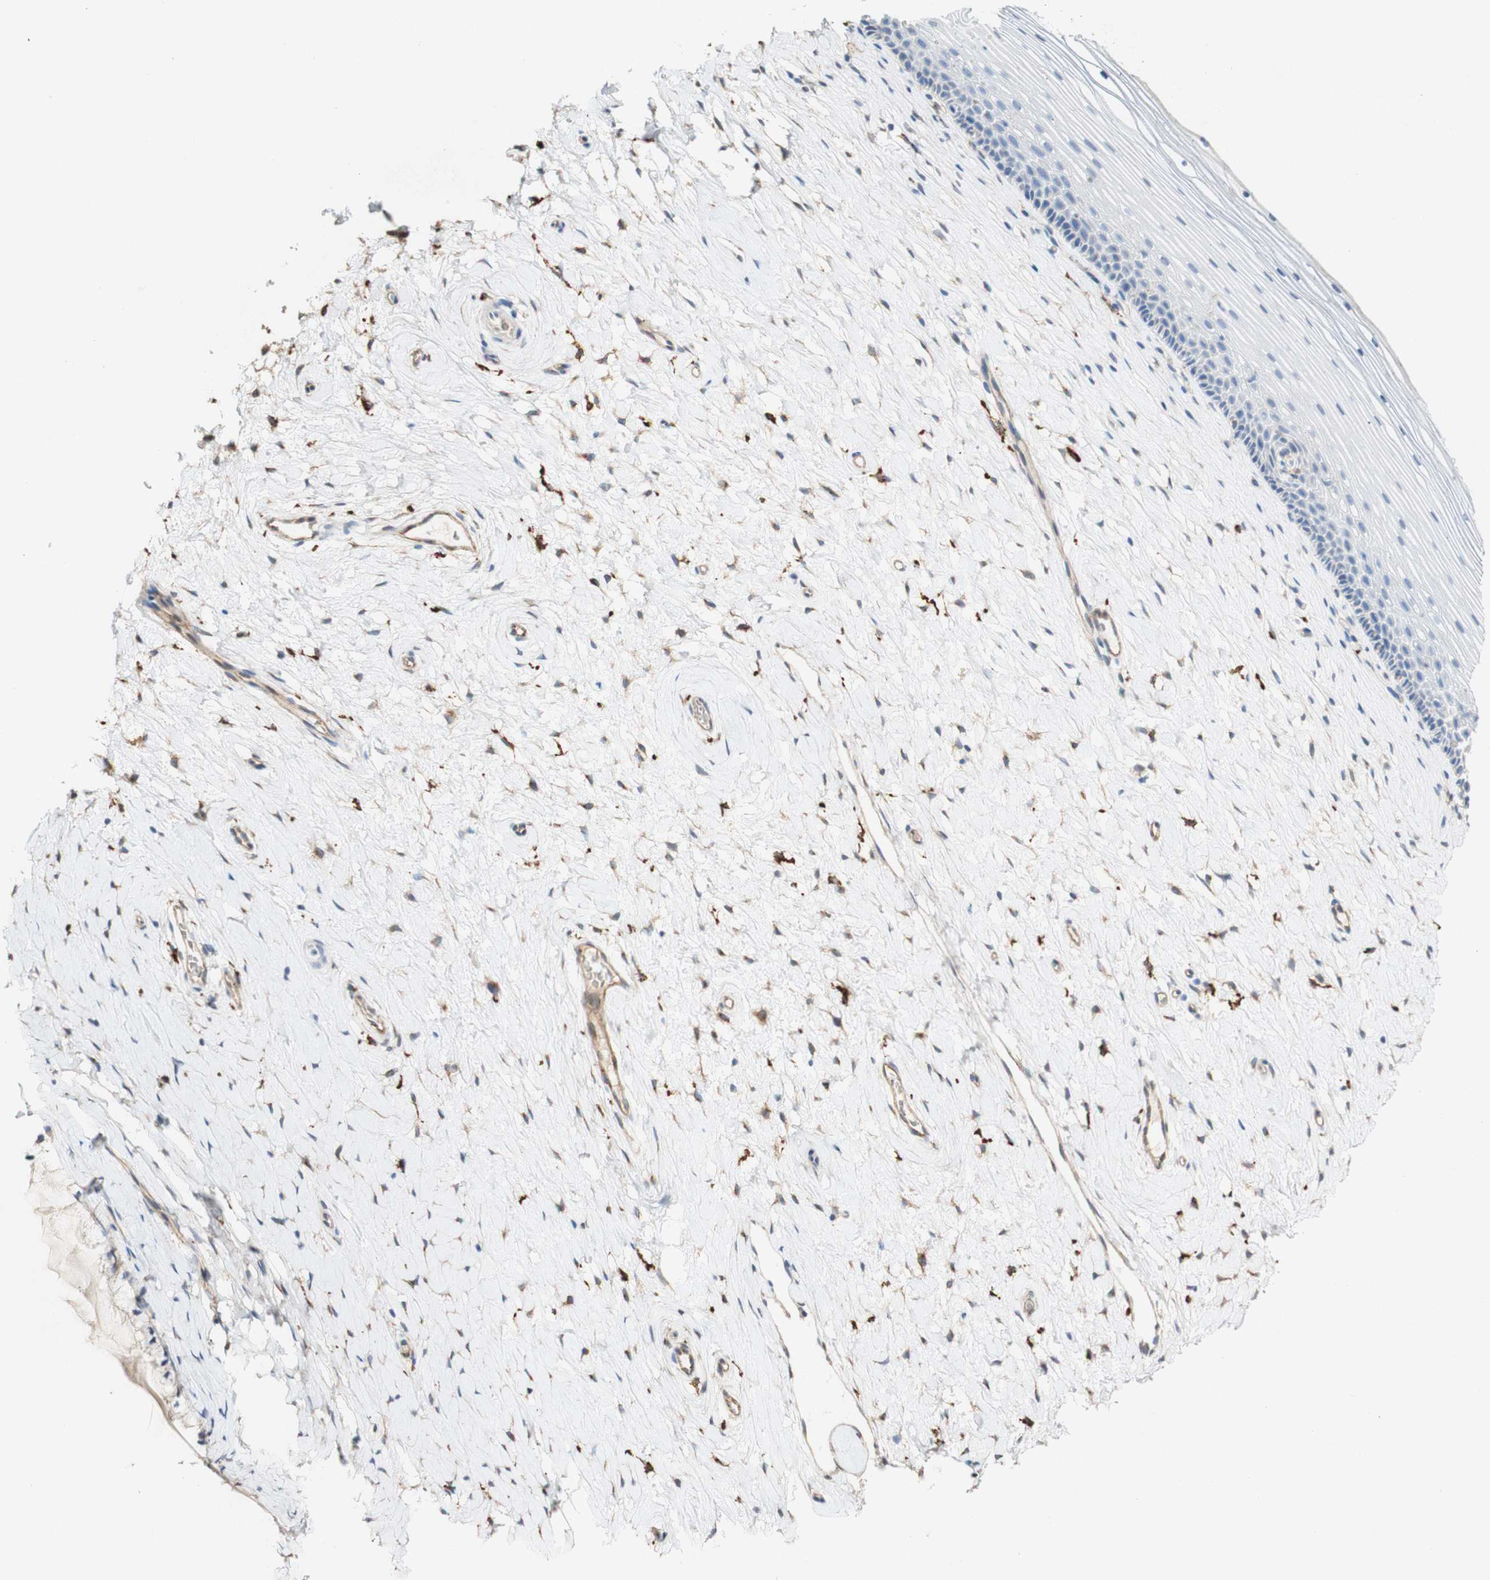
{"staining": {"intensity": "negative", "quantity": "none", "location": "none"}, "tissue": "cervix", "cell_type": "Squamous epithelial cells", "image_type": "normal", "snomed": [{"axis": "morphology", "description": "Normal tissue, NOS"}, {"axis": "topography", "description": "Cervix"}], "caption": "An IHC image of benign cervix is shown. There is no staining in squamous epithelial cells of cervix.", "gene": "FCGRT", "patient": {"sex": "female", "age": 39}}